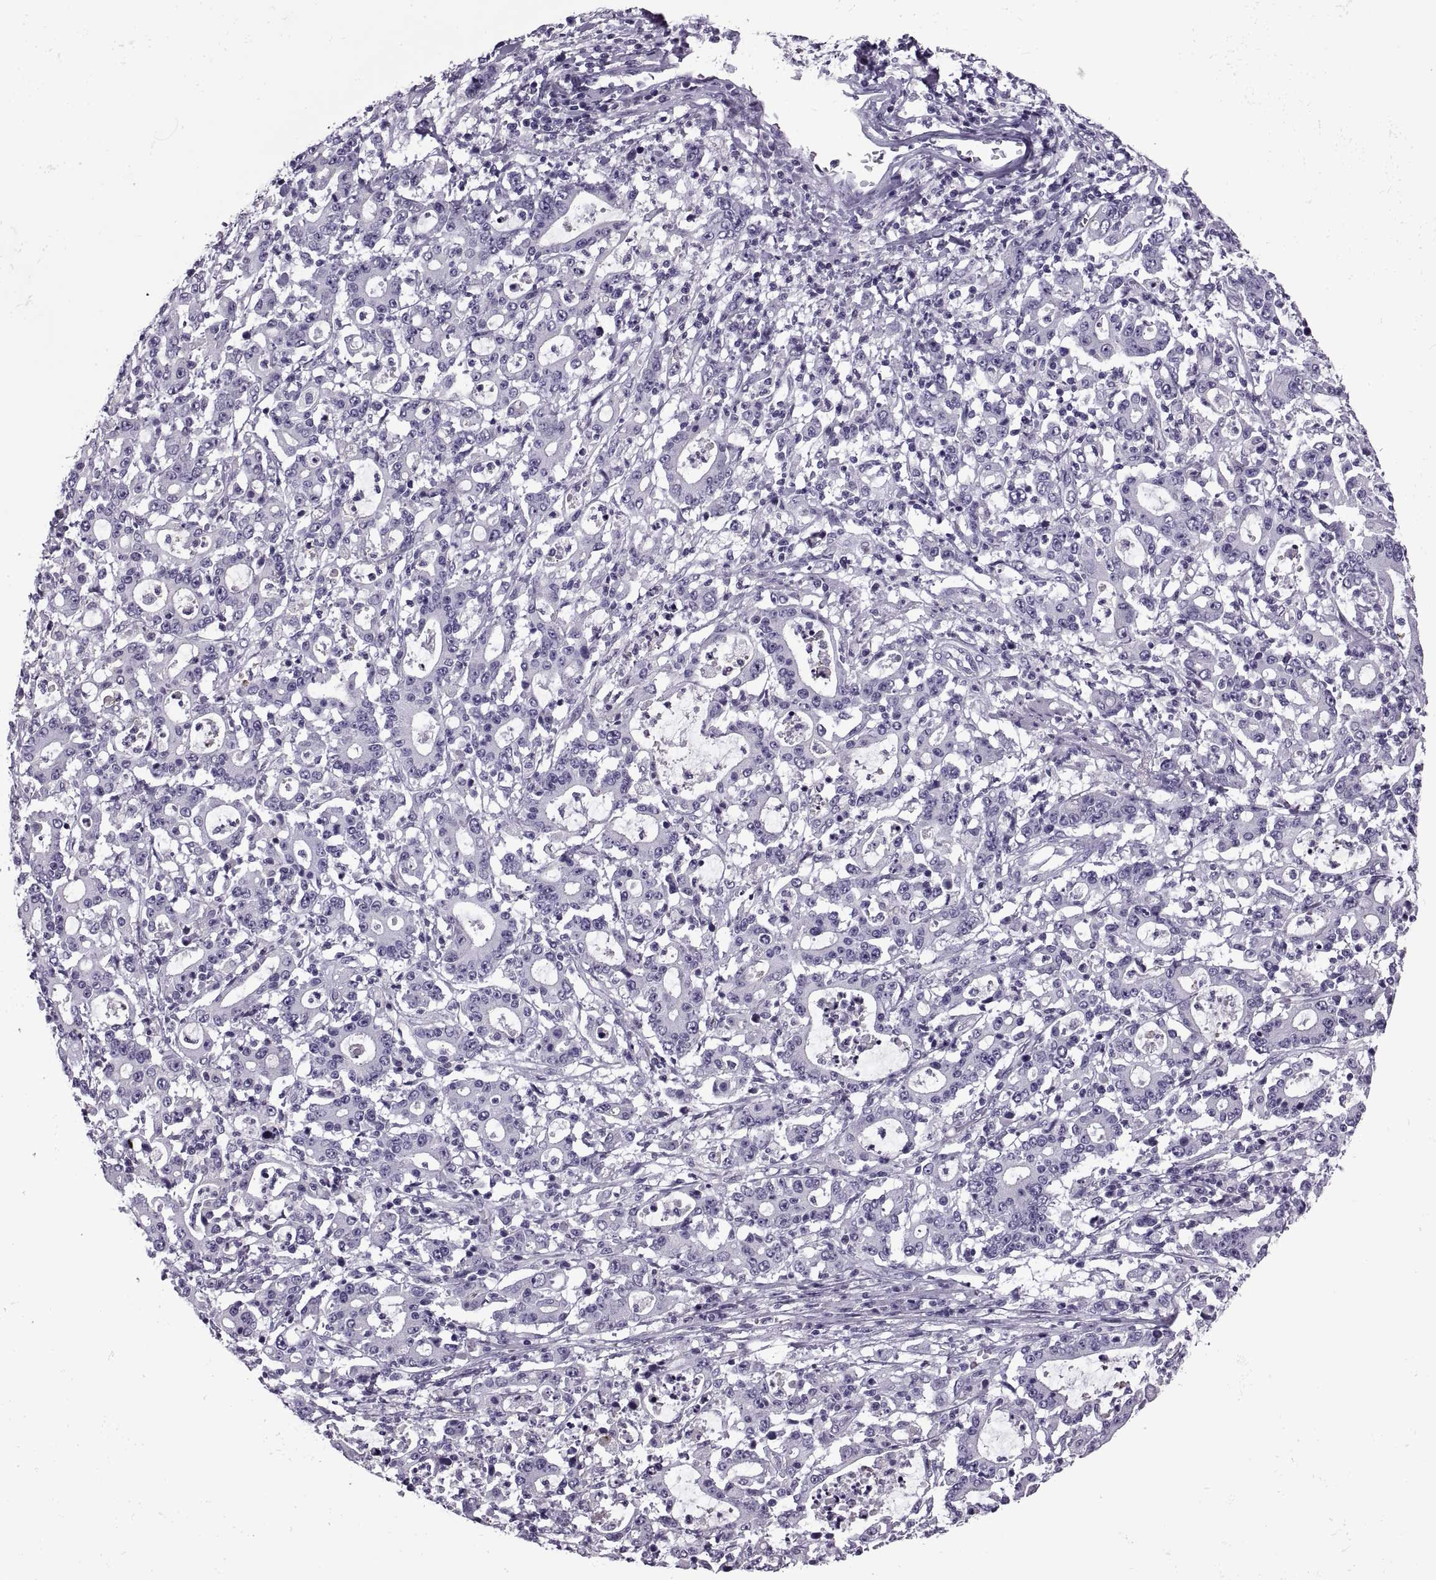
{"staining": {"intensity": "negative", "quantity": "none", "location": "none"}, "tissue": "stomach cancer", "cell_type": "Tumor cells", "image_type": "cancer", "snomed": [{"axis": "morphology", "description": "Adenocarcinoma, NOS"}, {"axis": "topography", "description": "Stomach, upper"}], "caption": "Immunohistochemistry (IHC) photomicrograph of stomach adenocarcinoma stained for a protein (brown), which displays no positivity in tumor cells. The staining is performed using DAB brown chromogen with nuclei counter-stained in using hematoxylin.", "gene": "SYNGR4", "patient": {"sex": "male", "age": 68}}